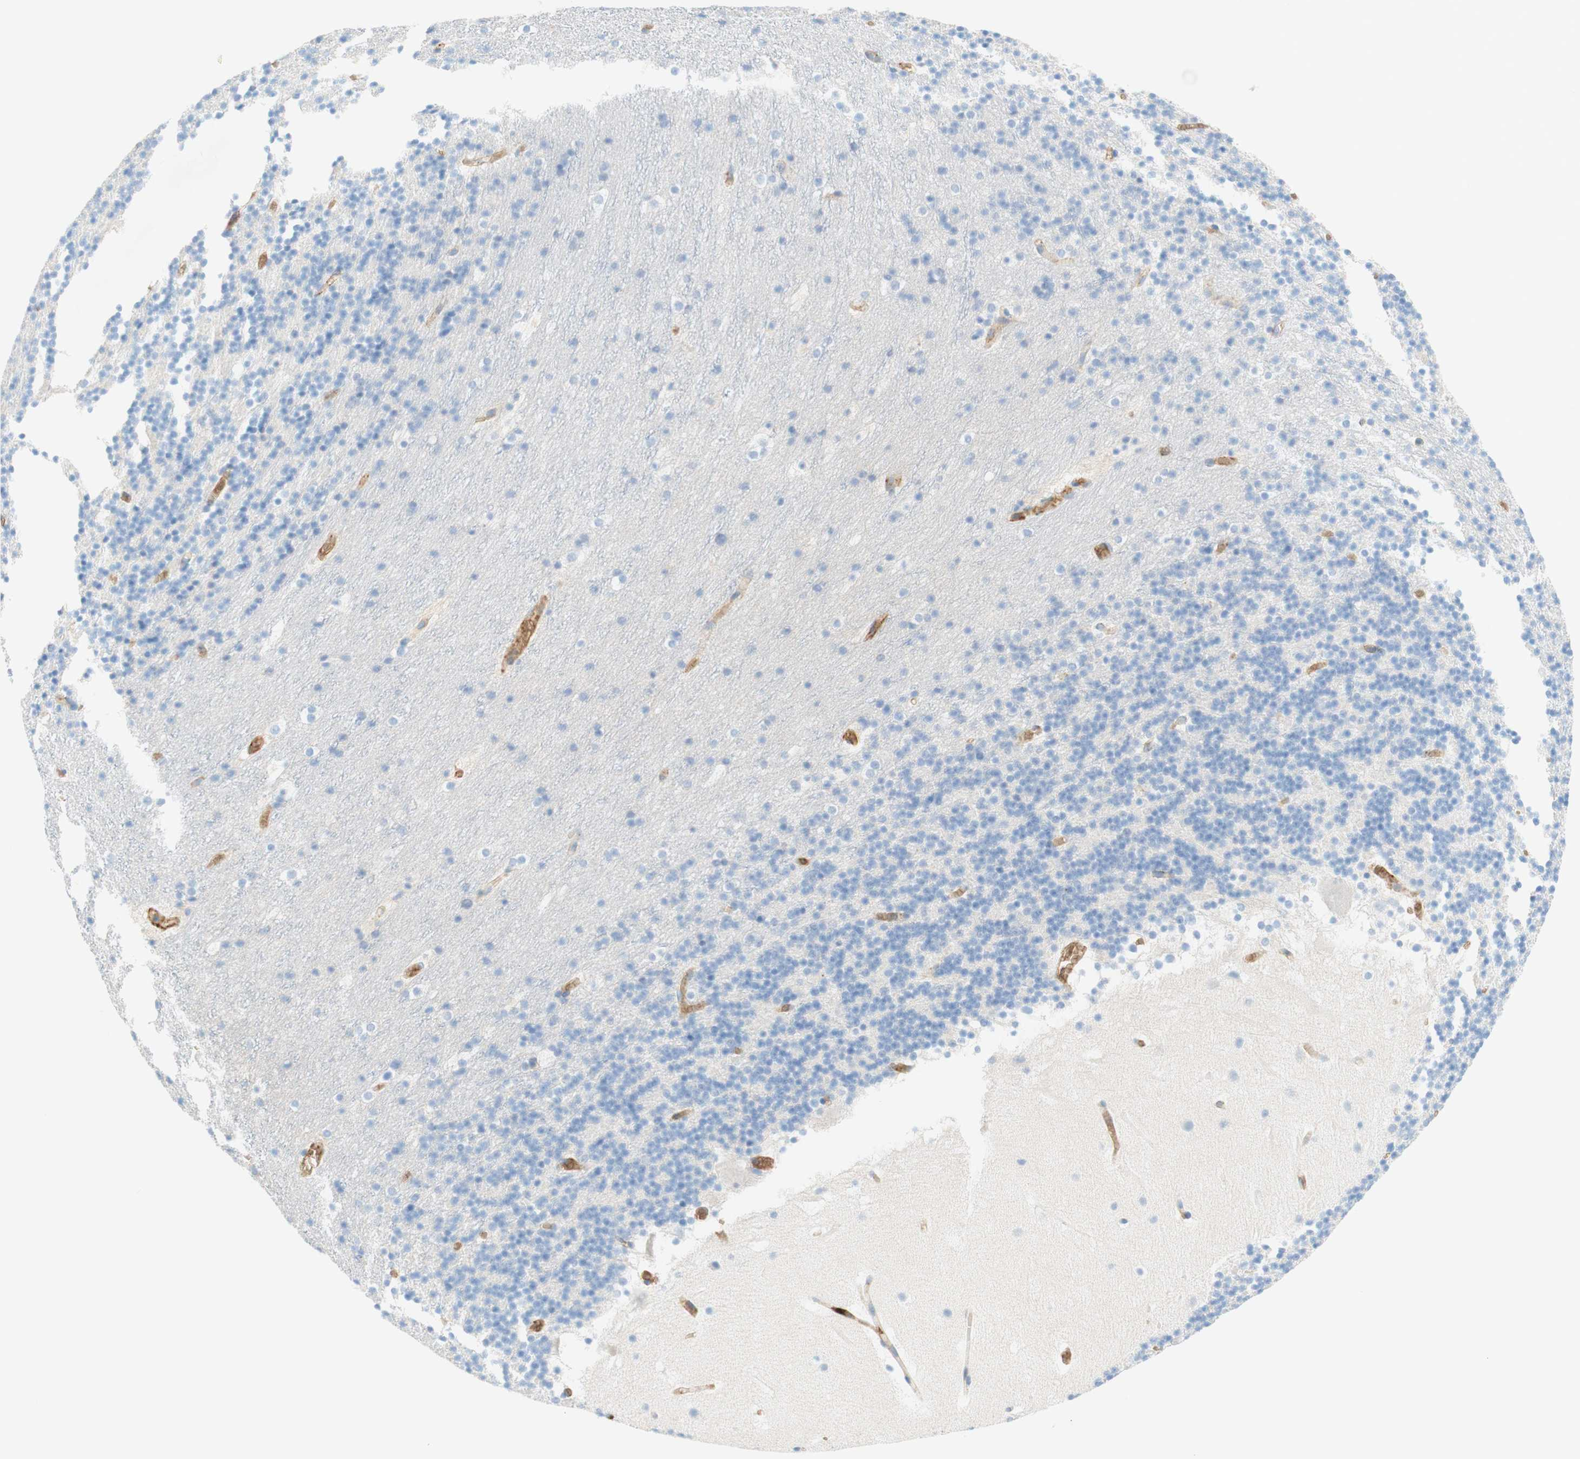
{"staining": {"intensity": "negative", "quantity": "none", "location": "none"}, "tissue": "cerebellum", "cell_type": "Cells in granular layer", "image_type": "normal", "snomed": [{"axis": "morphology", "description": "Normal tissue, NOS"}, {"axis": "topography", "description": "Cerebellum"}], "caption": "This micrograph is of normal cerebellum stained with IHC to label a protein in brown with the nuclei are counter-stained blue. There is no staining in cells in granular layer. (Immunohistochemistry (ihc), brightfield microscopy, high magnification).", "gene": "STOM", "patient": {"sex": "male", "age": 45}}